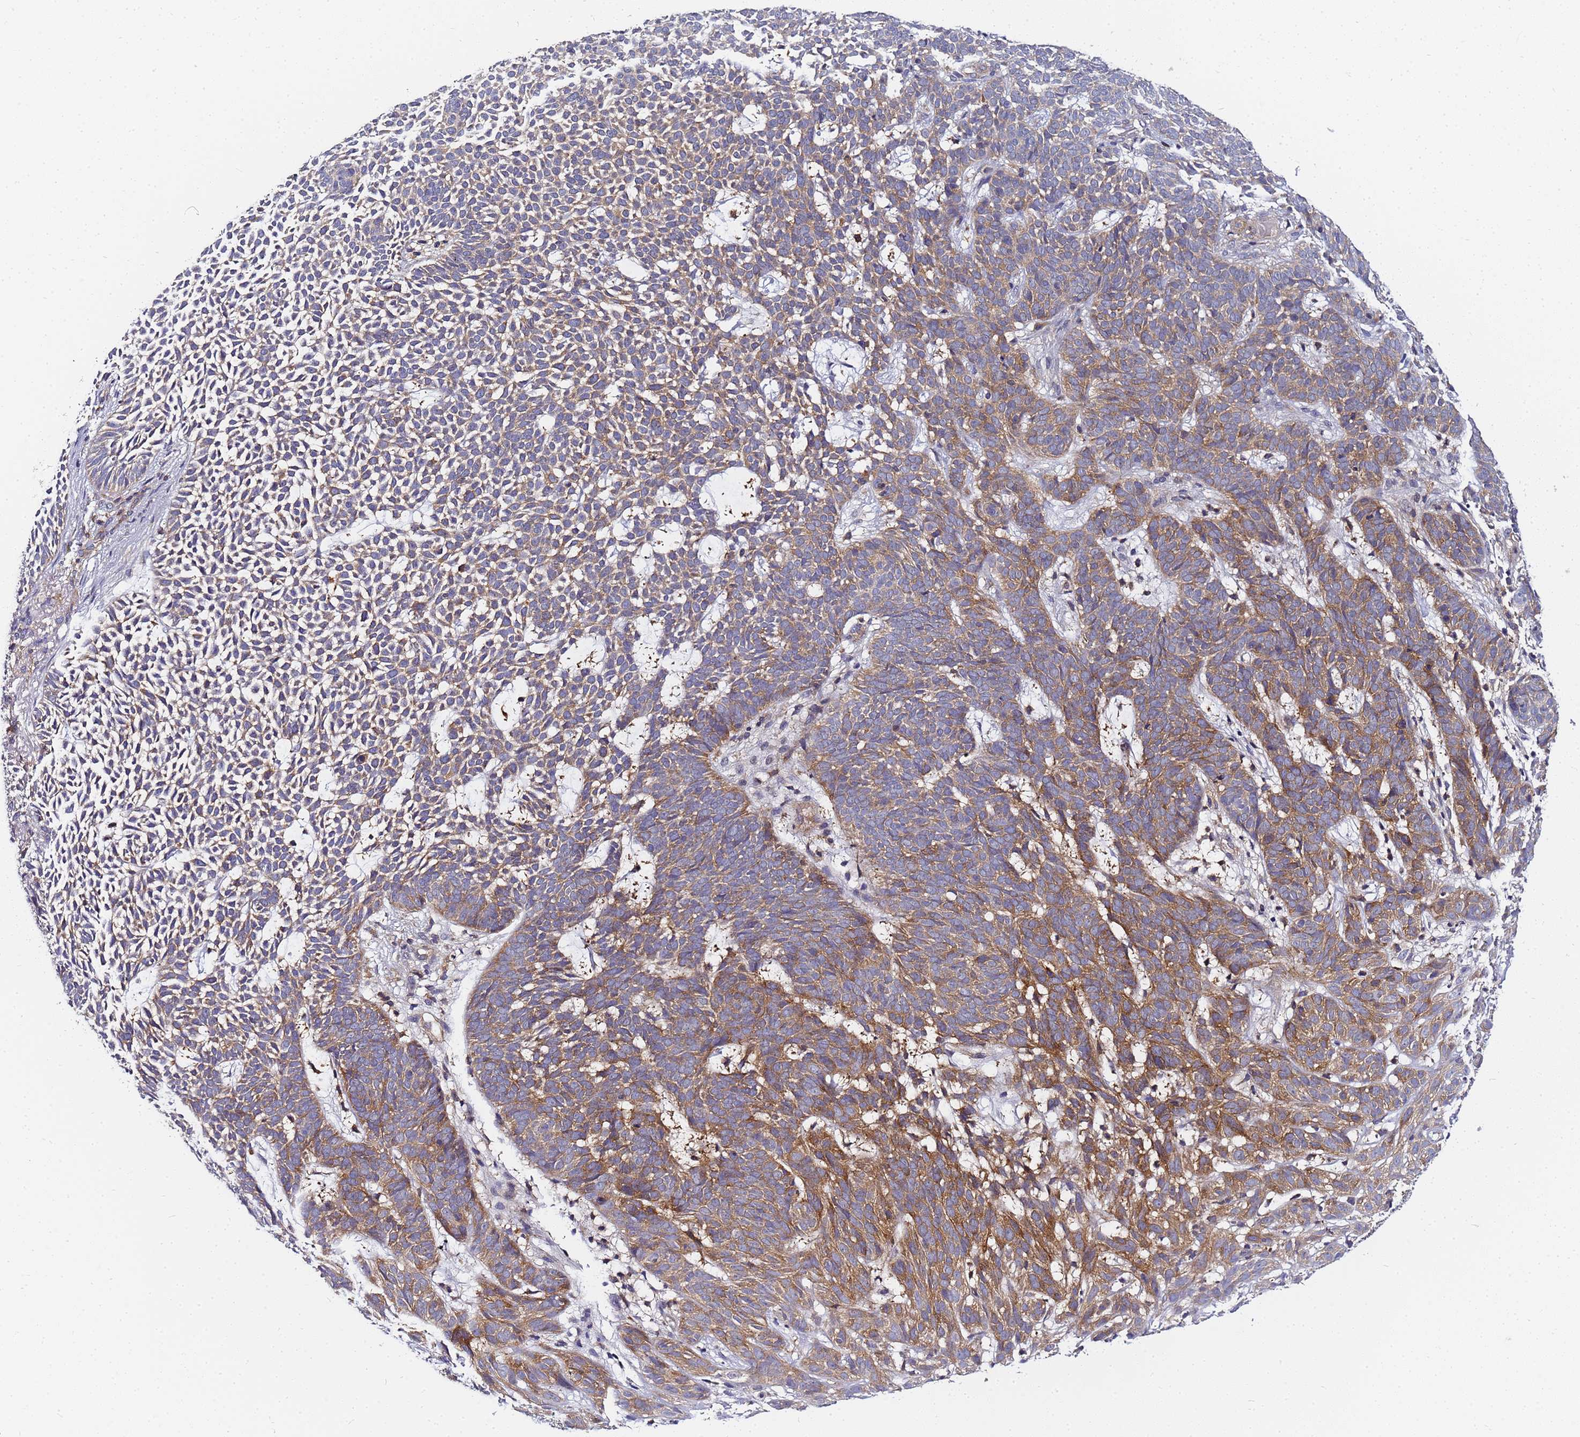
{"staining": {"intensity": "moderate", "quantity": ">75%", "location": "cytoplasmic/membranous"}, "tissue": "skin cancer", "cell_type": "Tumor cells", "image_type": "cancer", "snomed": [{"axis": "morphology", "description": "Basal cell carcinoma"}, {"axis": "topography", "description": "Skin"}], "caption": "Immunohistochemical staining of skin cancer (basal cell carcinoma) displays medium levels of moderate cytoplasmic/membranous protein expression in approximately >75% of tumor cells.", "gene": "CHM", "patient": {"sex": "female", "age": 78}}